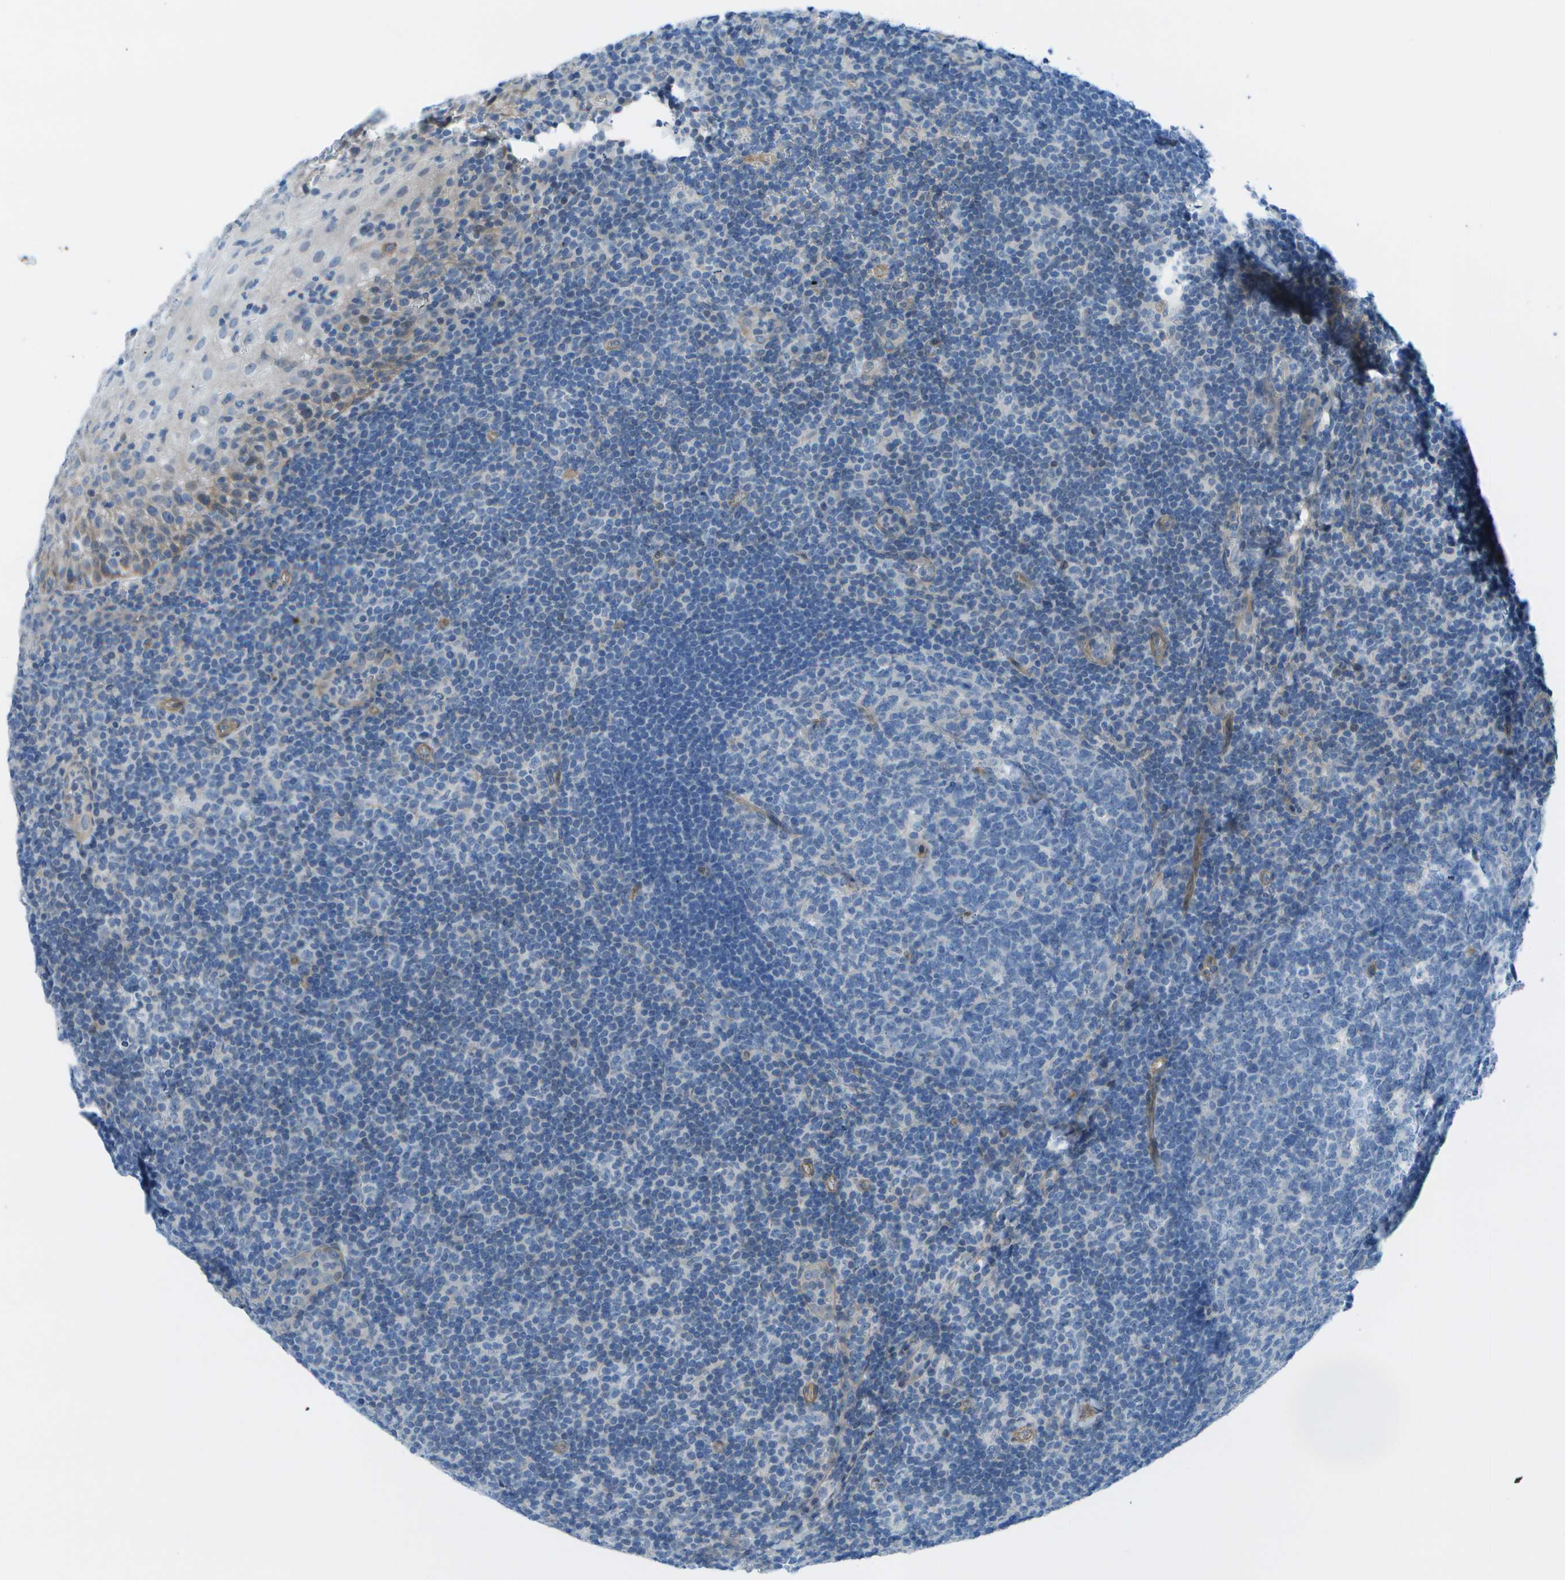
{"staining": {"intensity": "negative", "quantity": "none", "location": "none"}, "tissue": "tonsil", "cell_type": "Germinal center cells", "image_type": "normal", "snomed": [{"axis": "morphology", "description": "Normal tissue, NOS"}, {"axis": "topography", "description": "Tonsil"}], "caption": "This is a micrograph of immunohistochemistry staining of benign tonsil, which shows no staining in germinal center cells.", "gene": "SORBS3", "patient": {"sex": "male", "age": 37}}